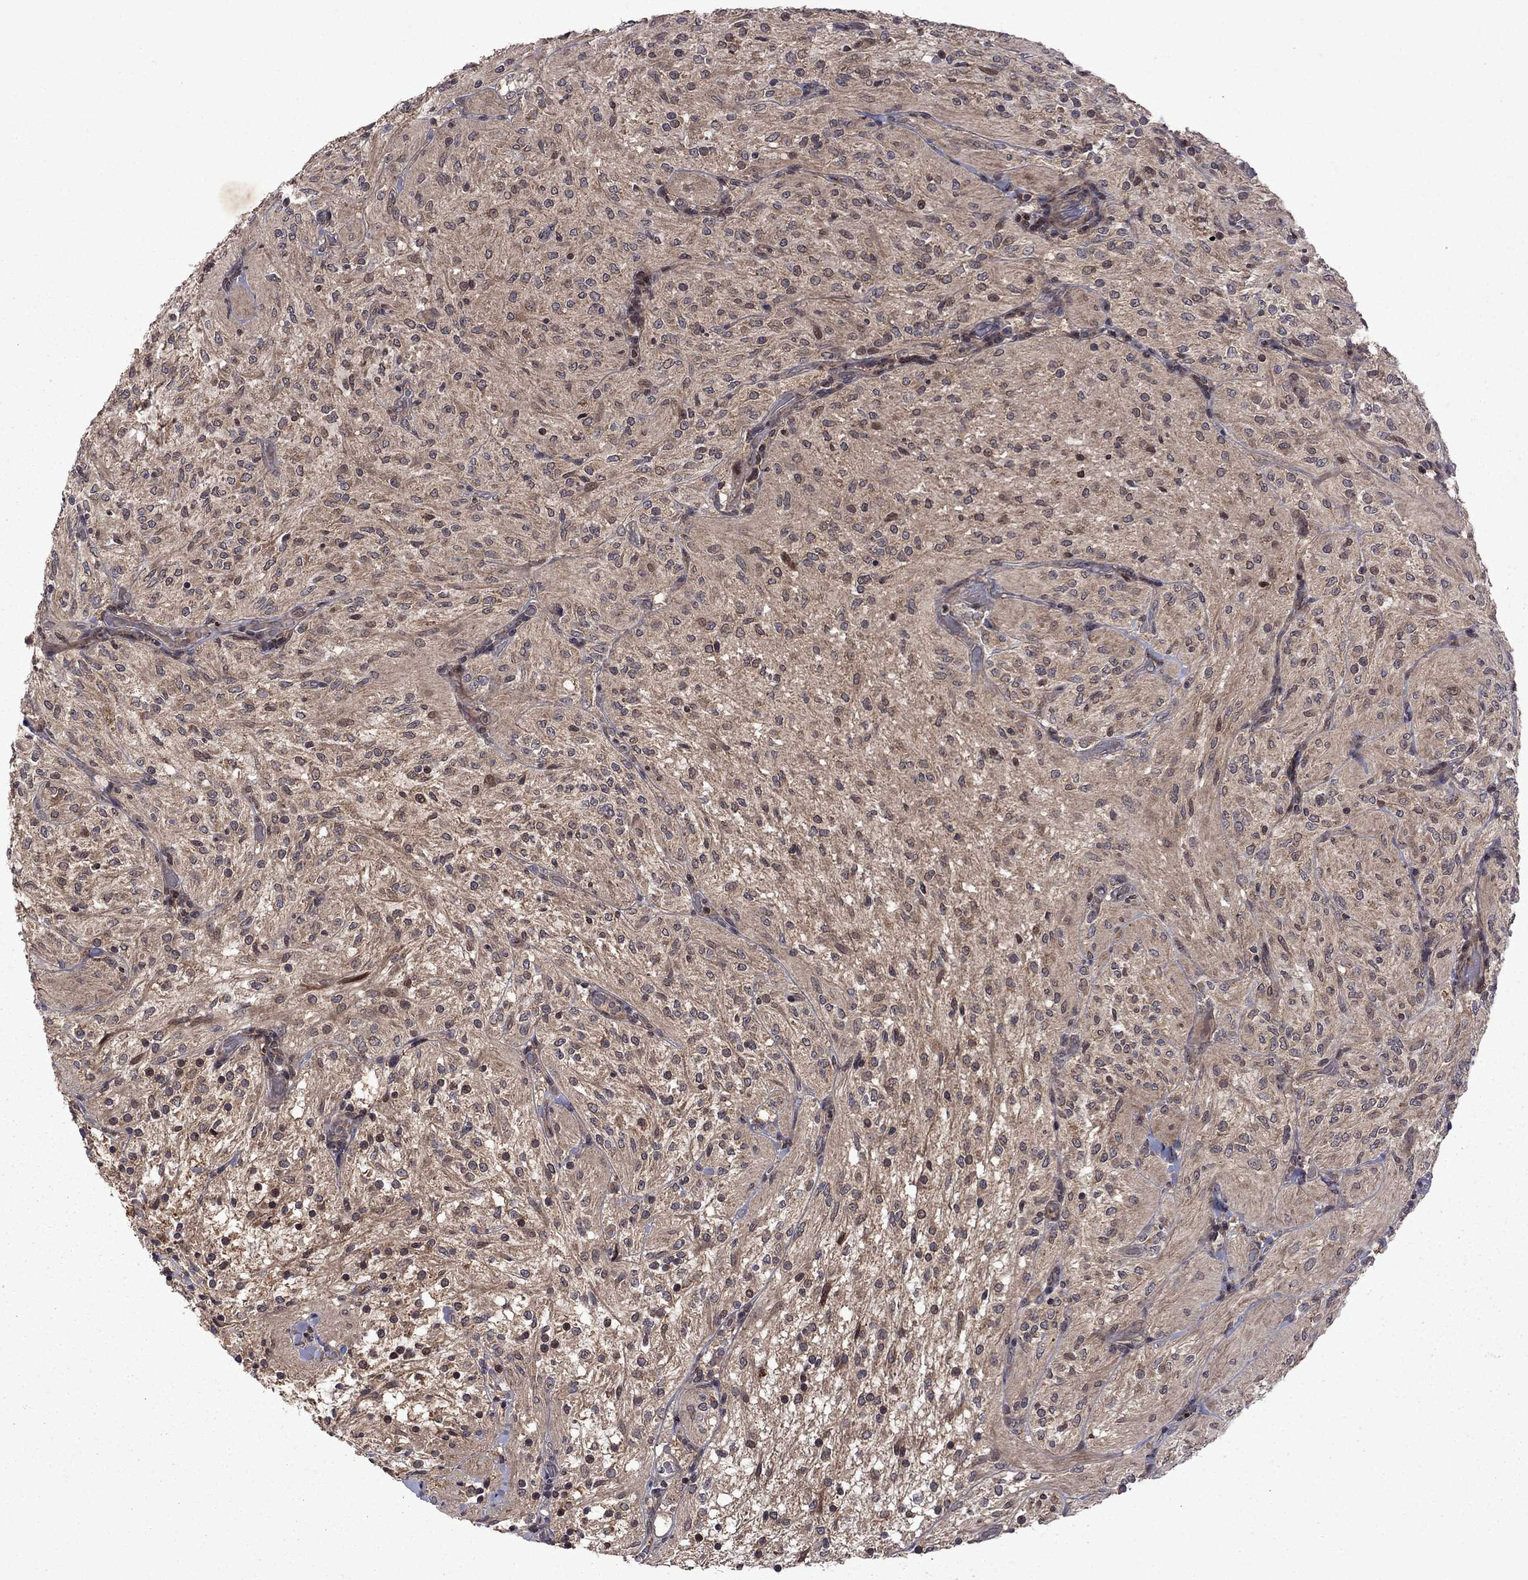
{"staining": {"intensity": "moderate", "quantity": "<25%", "location": "cytoplasmic/membranous"}, "tissue": "glioma", "cell_type": "Tumor cells", "image_type": "cancer", "snomed": [{"axis": "morphology", "description": "Glioma, malignant, Low grade"}, {"axis": "topography", "description": "Brain"}], "caption": "Malignant low-grade glioma stained for a protein (brown) displays moderate cytoplasmic/membranous positive staining in approximately <25% of tumor cells.", "gene": "IPP", "patient": {"sex": "male", "age": 3}}